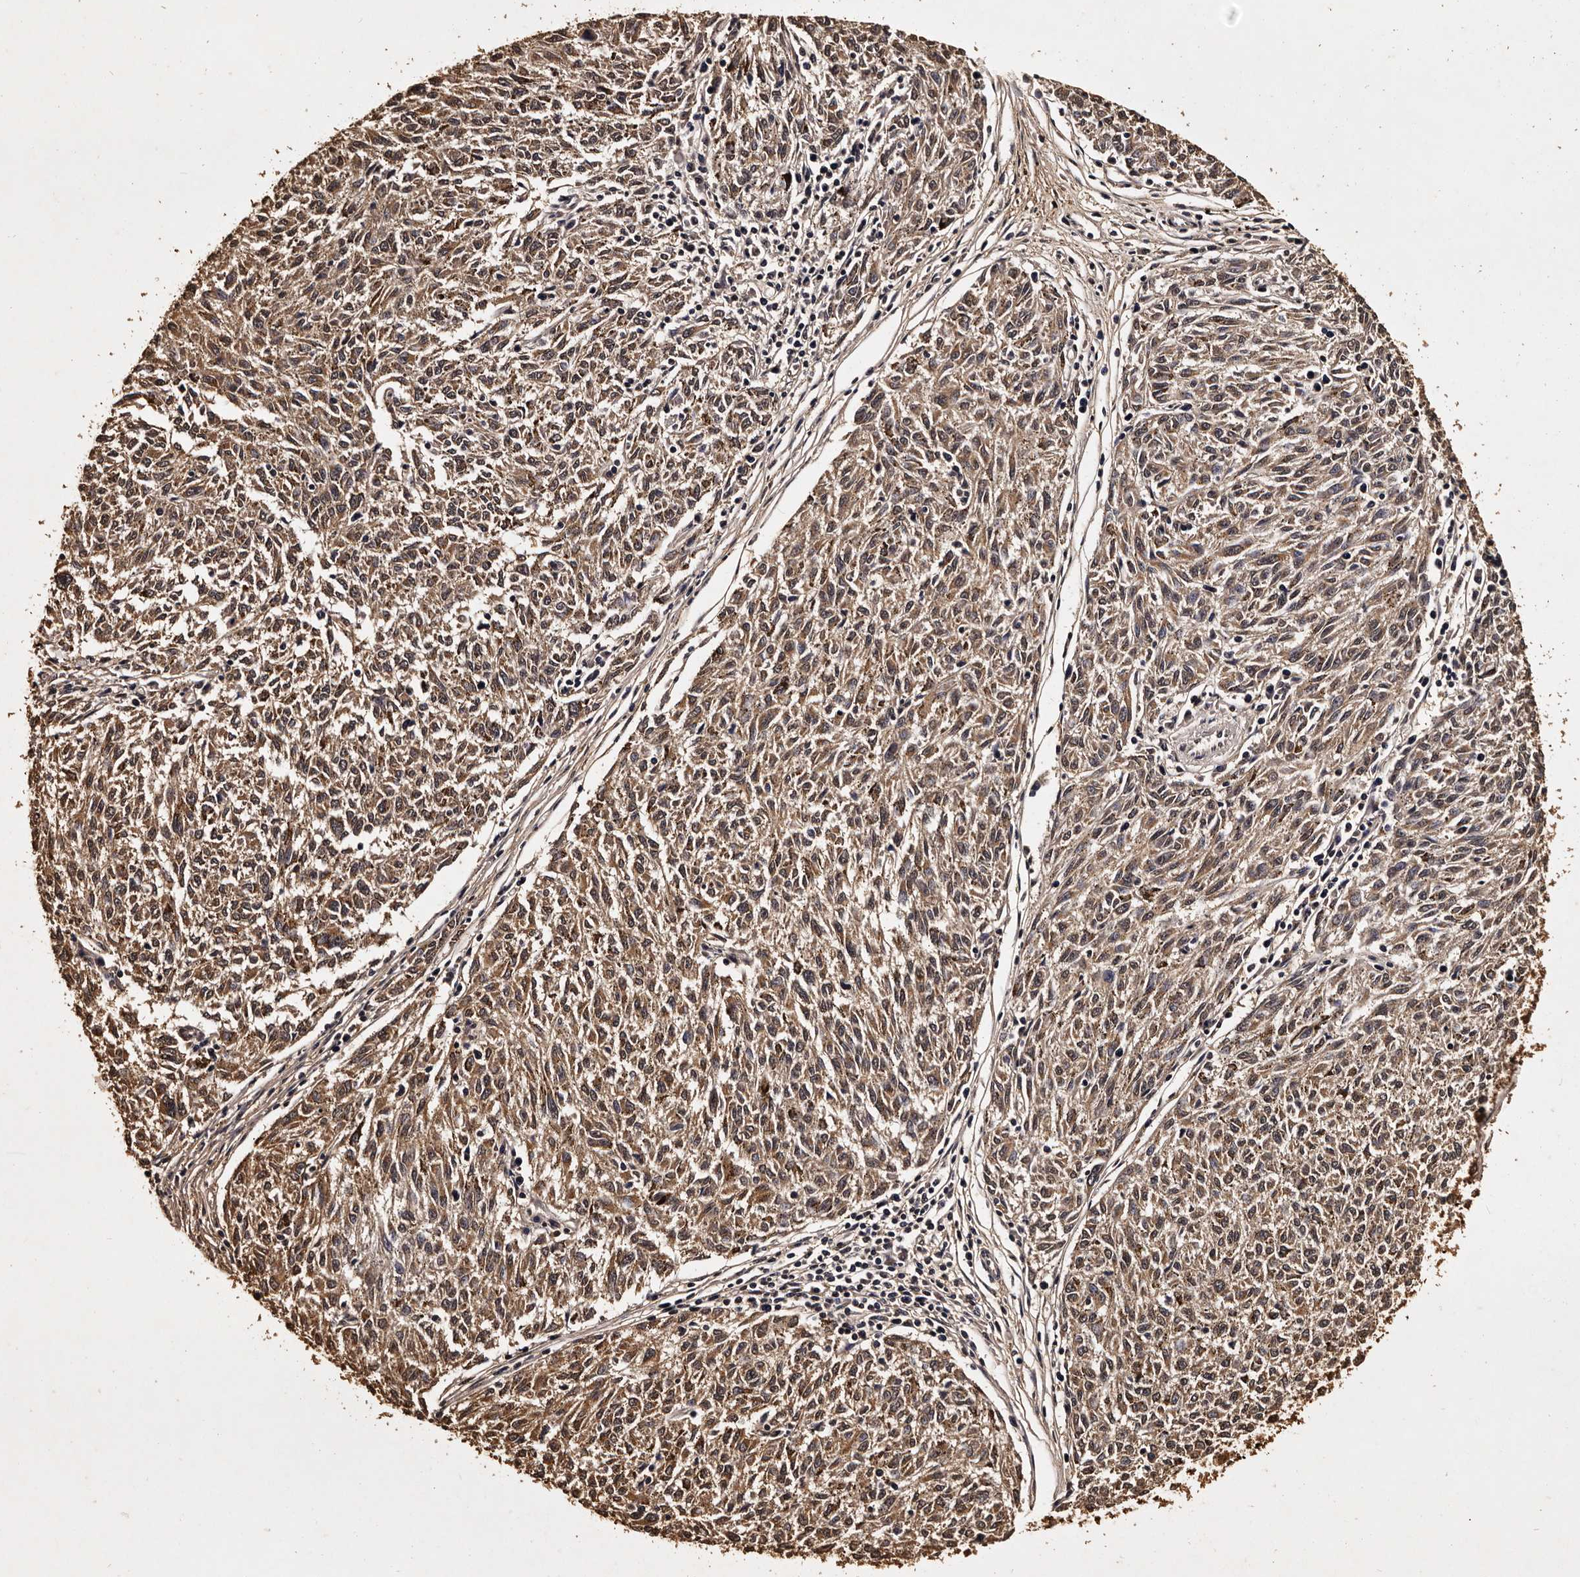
{"staining": {"intensity": "weak", "quantity": ">75%", "location": "cytoplasmic/membranous"}, "tissue": "melanoma", "cell_type": "Tumor cells", "image_type": "cancer", "snomed": [{"axis": "morphology", "description": "Malignant melanoma, NOS"}, {"axis": "topography", "description": "Skin"}], "caption": "Malignant melanoma stained with IHC reveals weak cytoplasmic/membranous staining in about >75% of tumor cells.", "gene": "PARS2", "patient": {"sex": "female", "age": 72}}